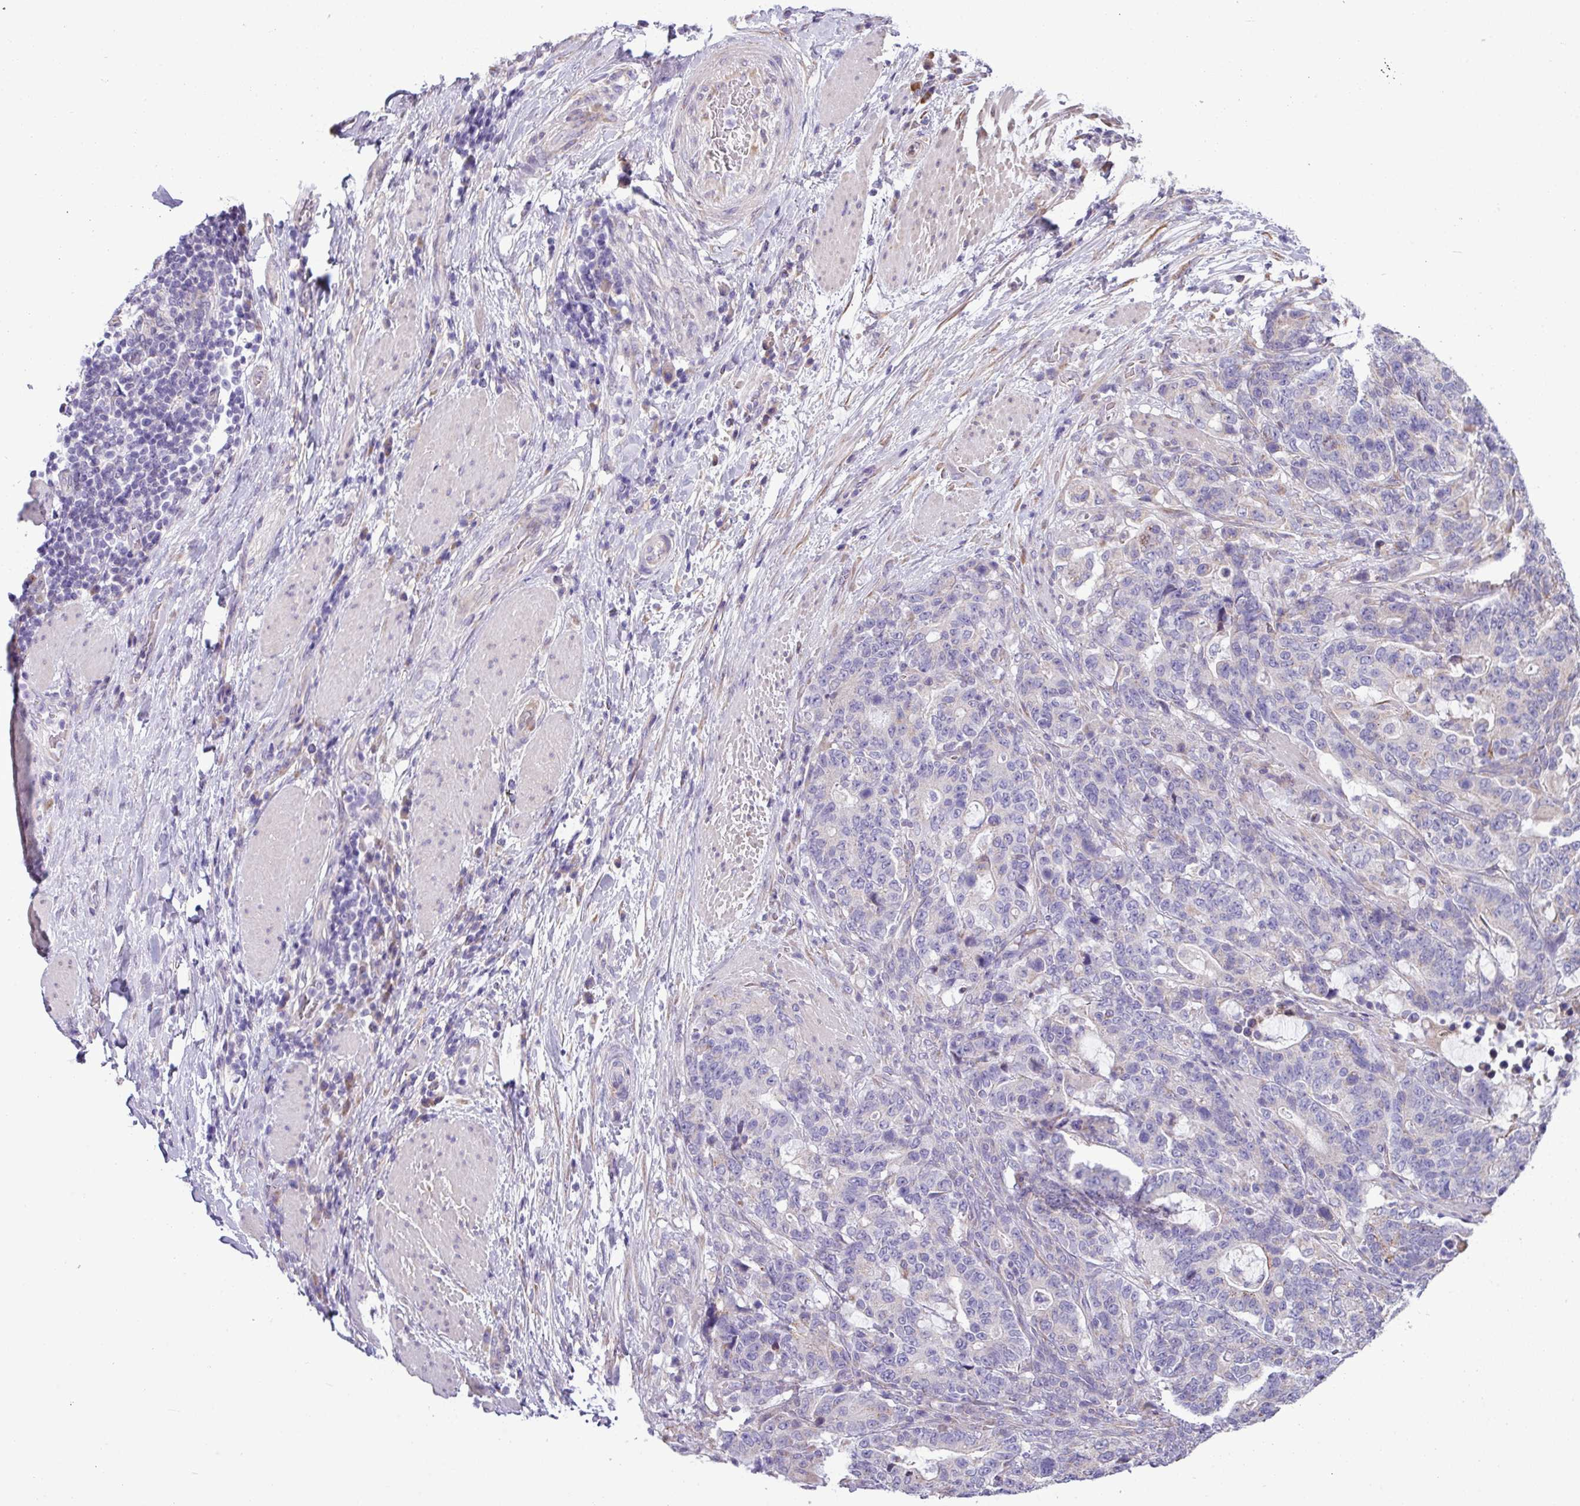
{"staining": {"intensity": "negative", "quantity": "none", "location": "none"}, "tissue": "stomach cancer", "cell_type": "Tumor cells", "image_type": "cancer", "snomed": [{"axis": "morphology", "description": "Normal tissue, NOS"}, {"axis": "morphology", "description": "Adenocarcinoma, NOS"}, {"axis": "topography", "description": "Stomach"}], "caption": "A high-resolution photomicrograph shows immunohistochemistry (IHC) staining of stomach cancer, which reveals no significant staining in tumor cells. The staining was performed using DAB to visualize the protein expression in brown, while the nuclei were stained in blue with hematoxylin (Magnification: 20x).", "gene": "IRGC", "patient": {"sex": "female", "age": 64}}